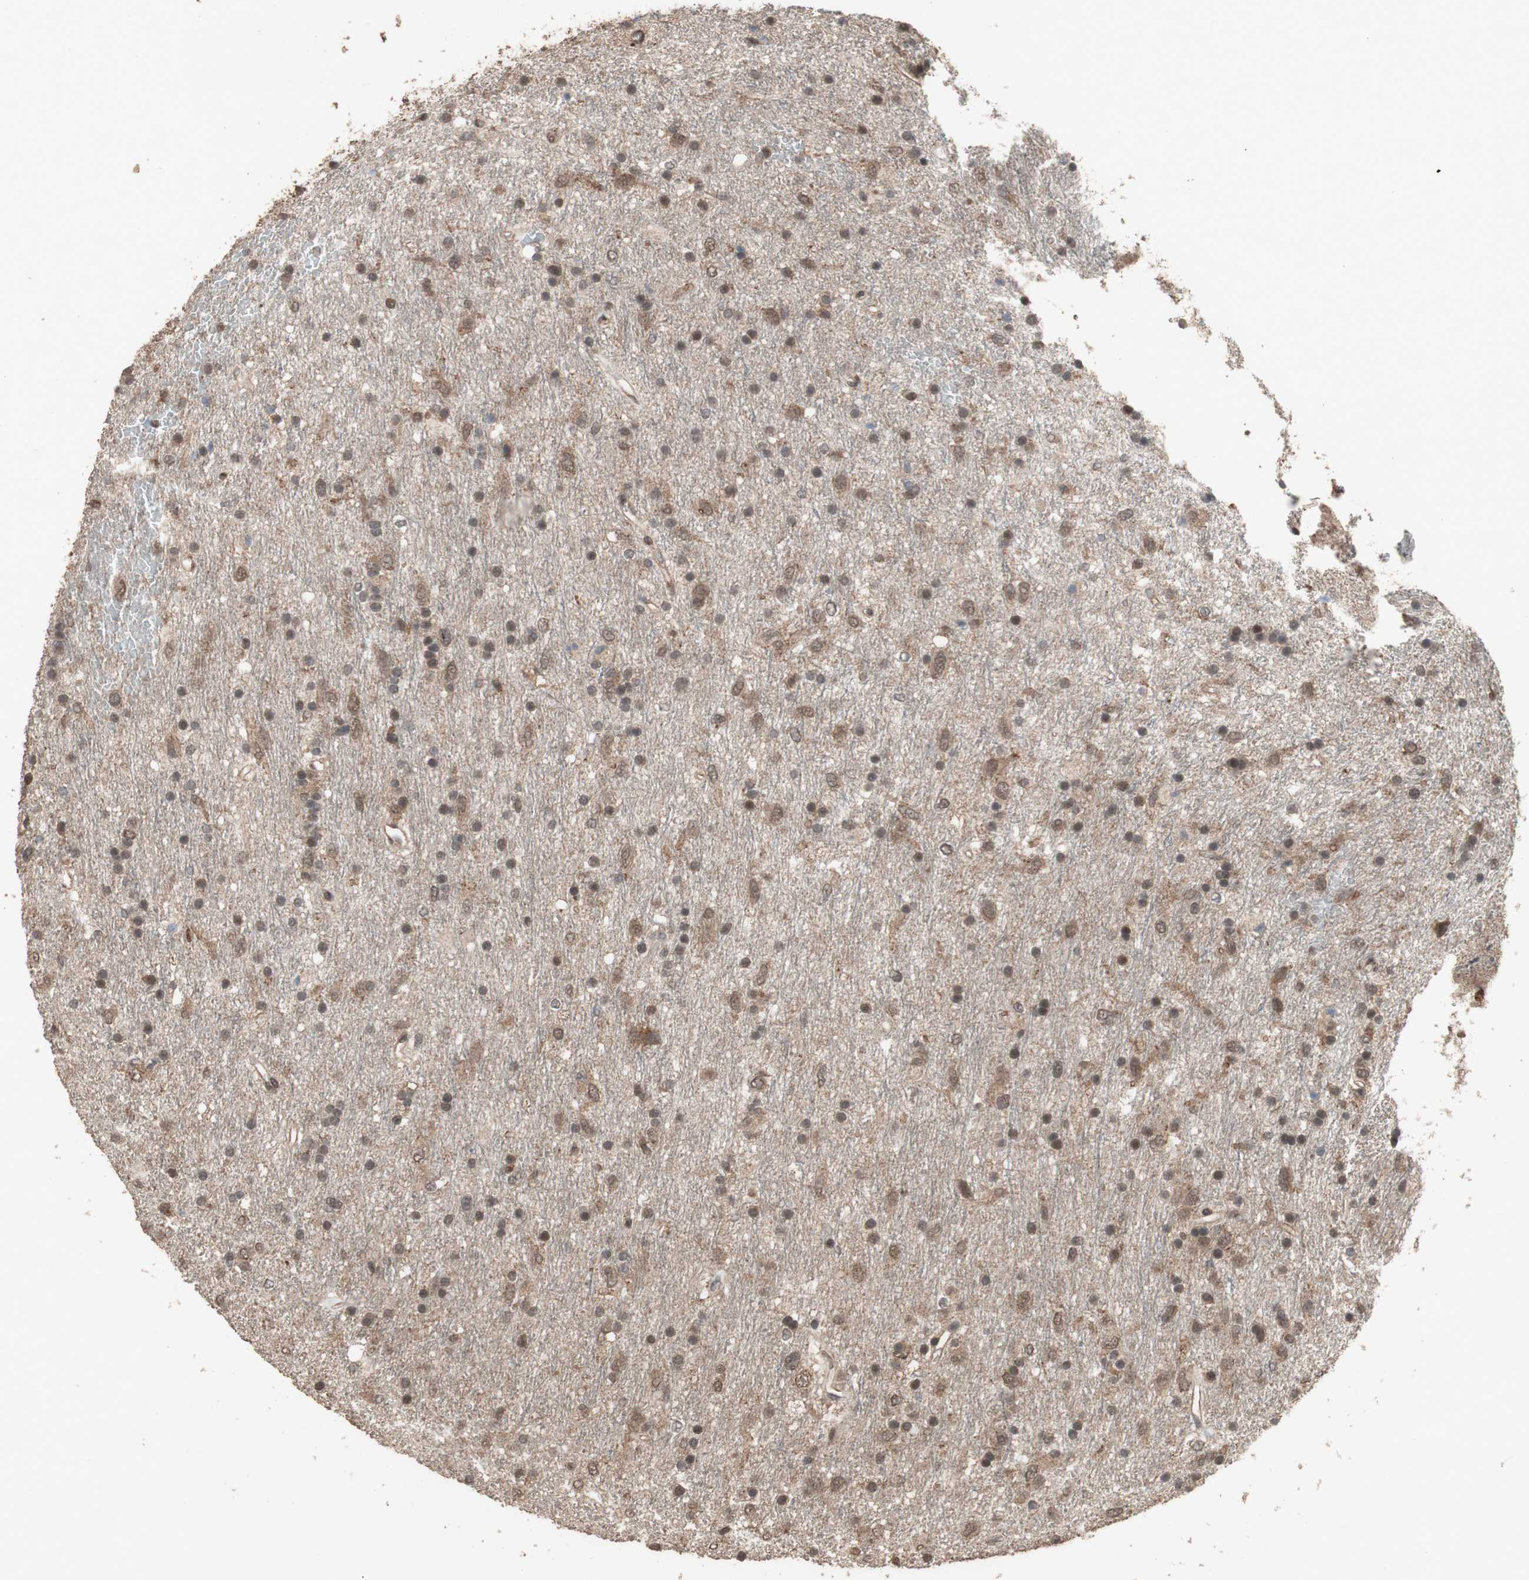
{"staining": {"intensity": "weak", "quantity": "25%-75%", "location": "cytoplasmic/membranous"}, "tissue": "glioma", "cell_type": "Tumor cells", "image_type": "cancer", "snomed": [{"axis": "morphology", "description": "Glioma, malignant, Low grade"}, {"axis": "topography", "description": "Brain"}], "caption": "A high-resolution photomicrograph shows immunohistochemistry staining of glioma, which reveals weak cytoplasmic/membranous positivity in about 25%-75% of tumor cells.", "gene": "KANSL1", "patient": {"sex": "male", "age": 77}}